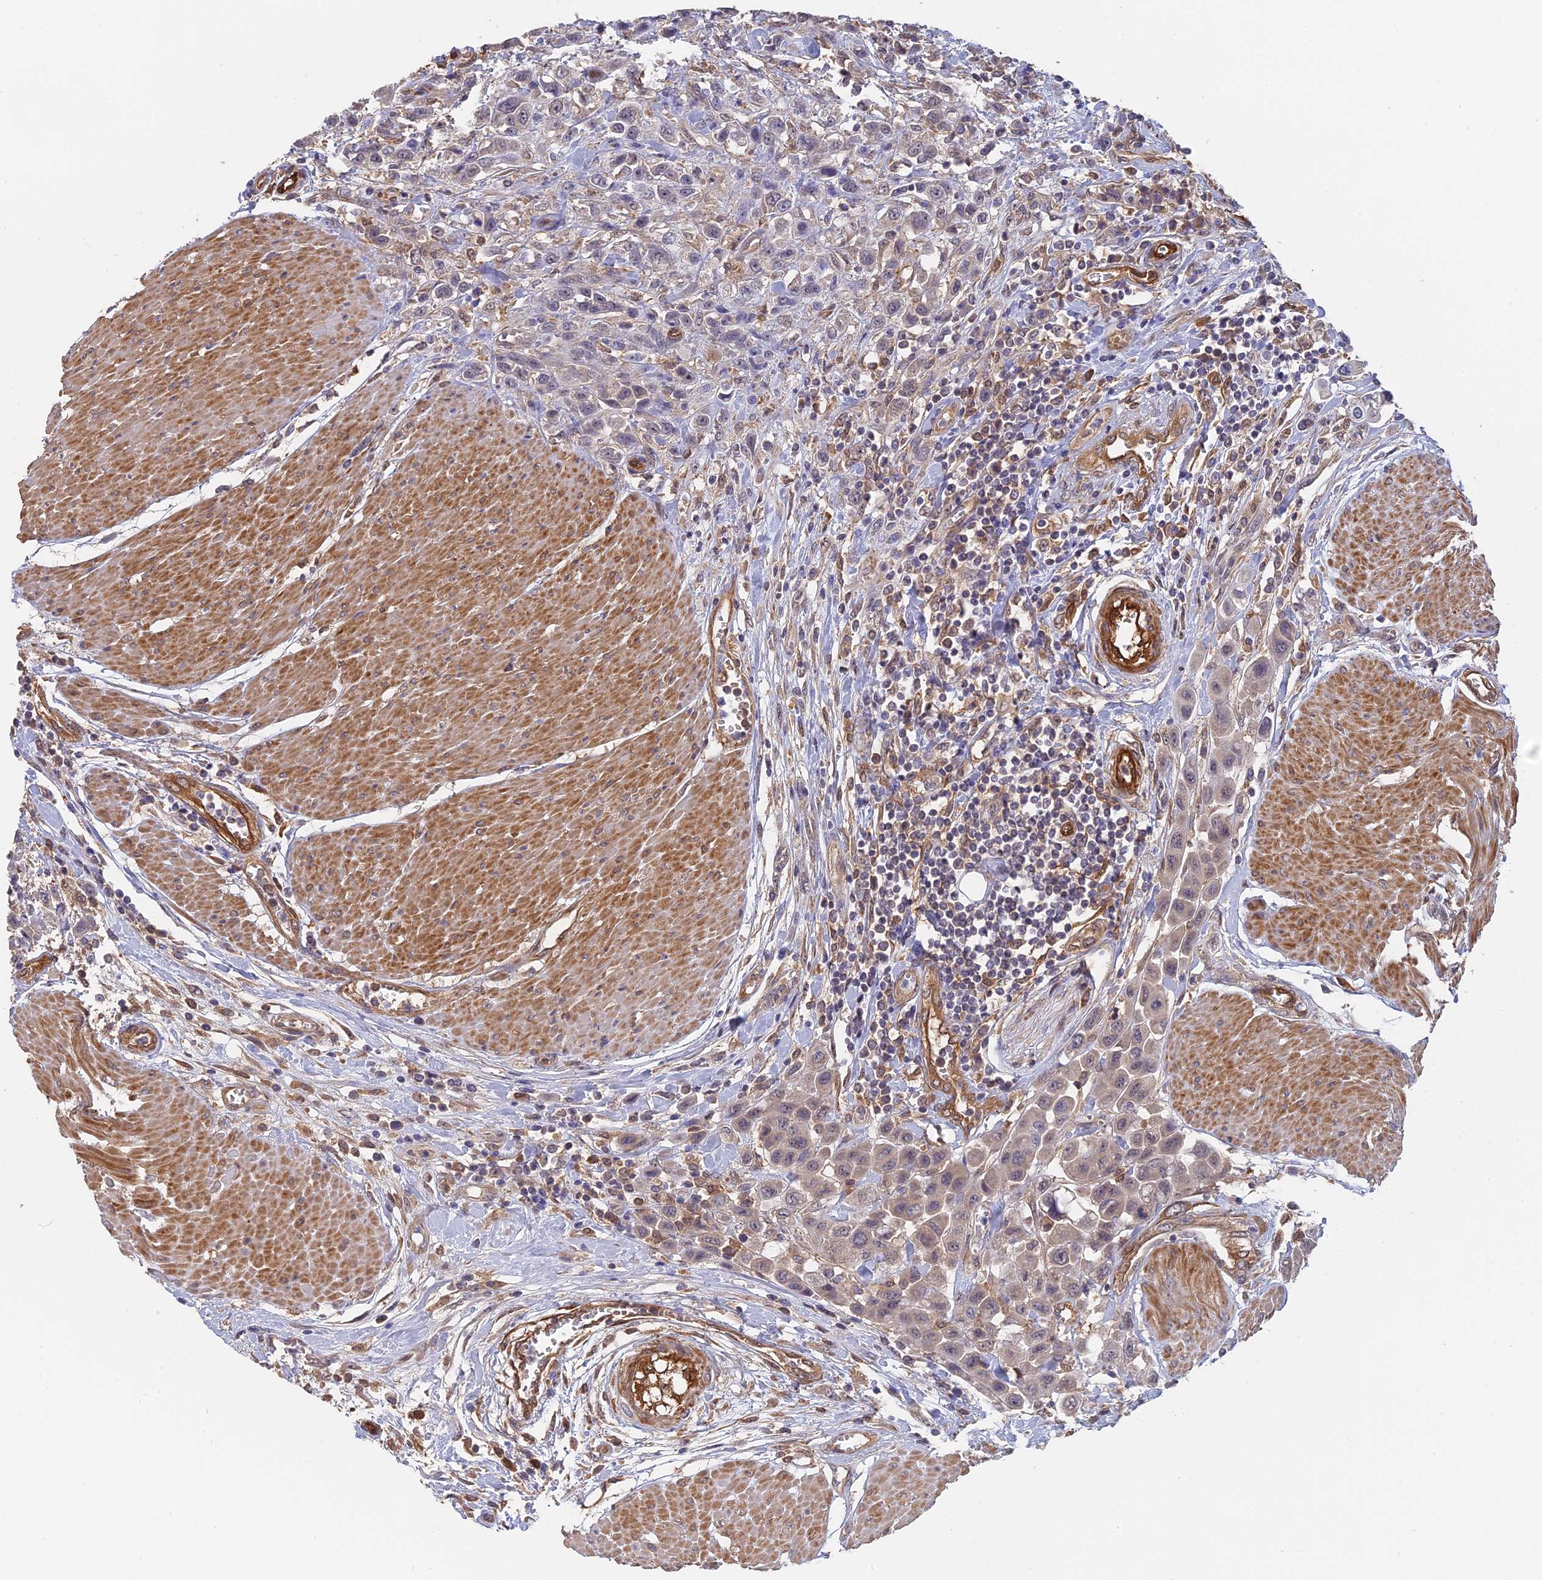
{"staining": {"intensity": "negative", "quantity": "none", "location": "none"}, "tissue": "urothelial cancer", "cell_type": "Tumor cells", "image_type": "cancer", "snomed": [{"axis": "morphology", "description": "Urothelial carcinoma, High grade"}, {"axis": "topography", "description": "Urinary bladder"}], "caption": "IHC image of neoplastic tissue: human urothelial cancer stained with DAB (3,3'-diaminobenzidine) displays no significant protein positivity in tumor cells.", "gene": "SAC3D1", "patient": {"sex": "male", "age": 50}}